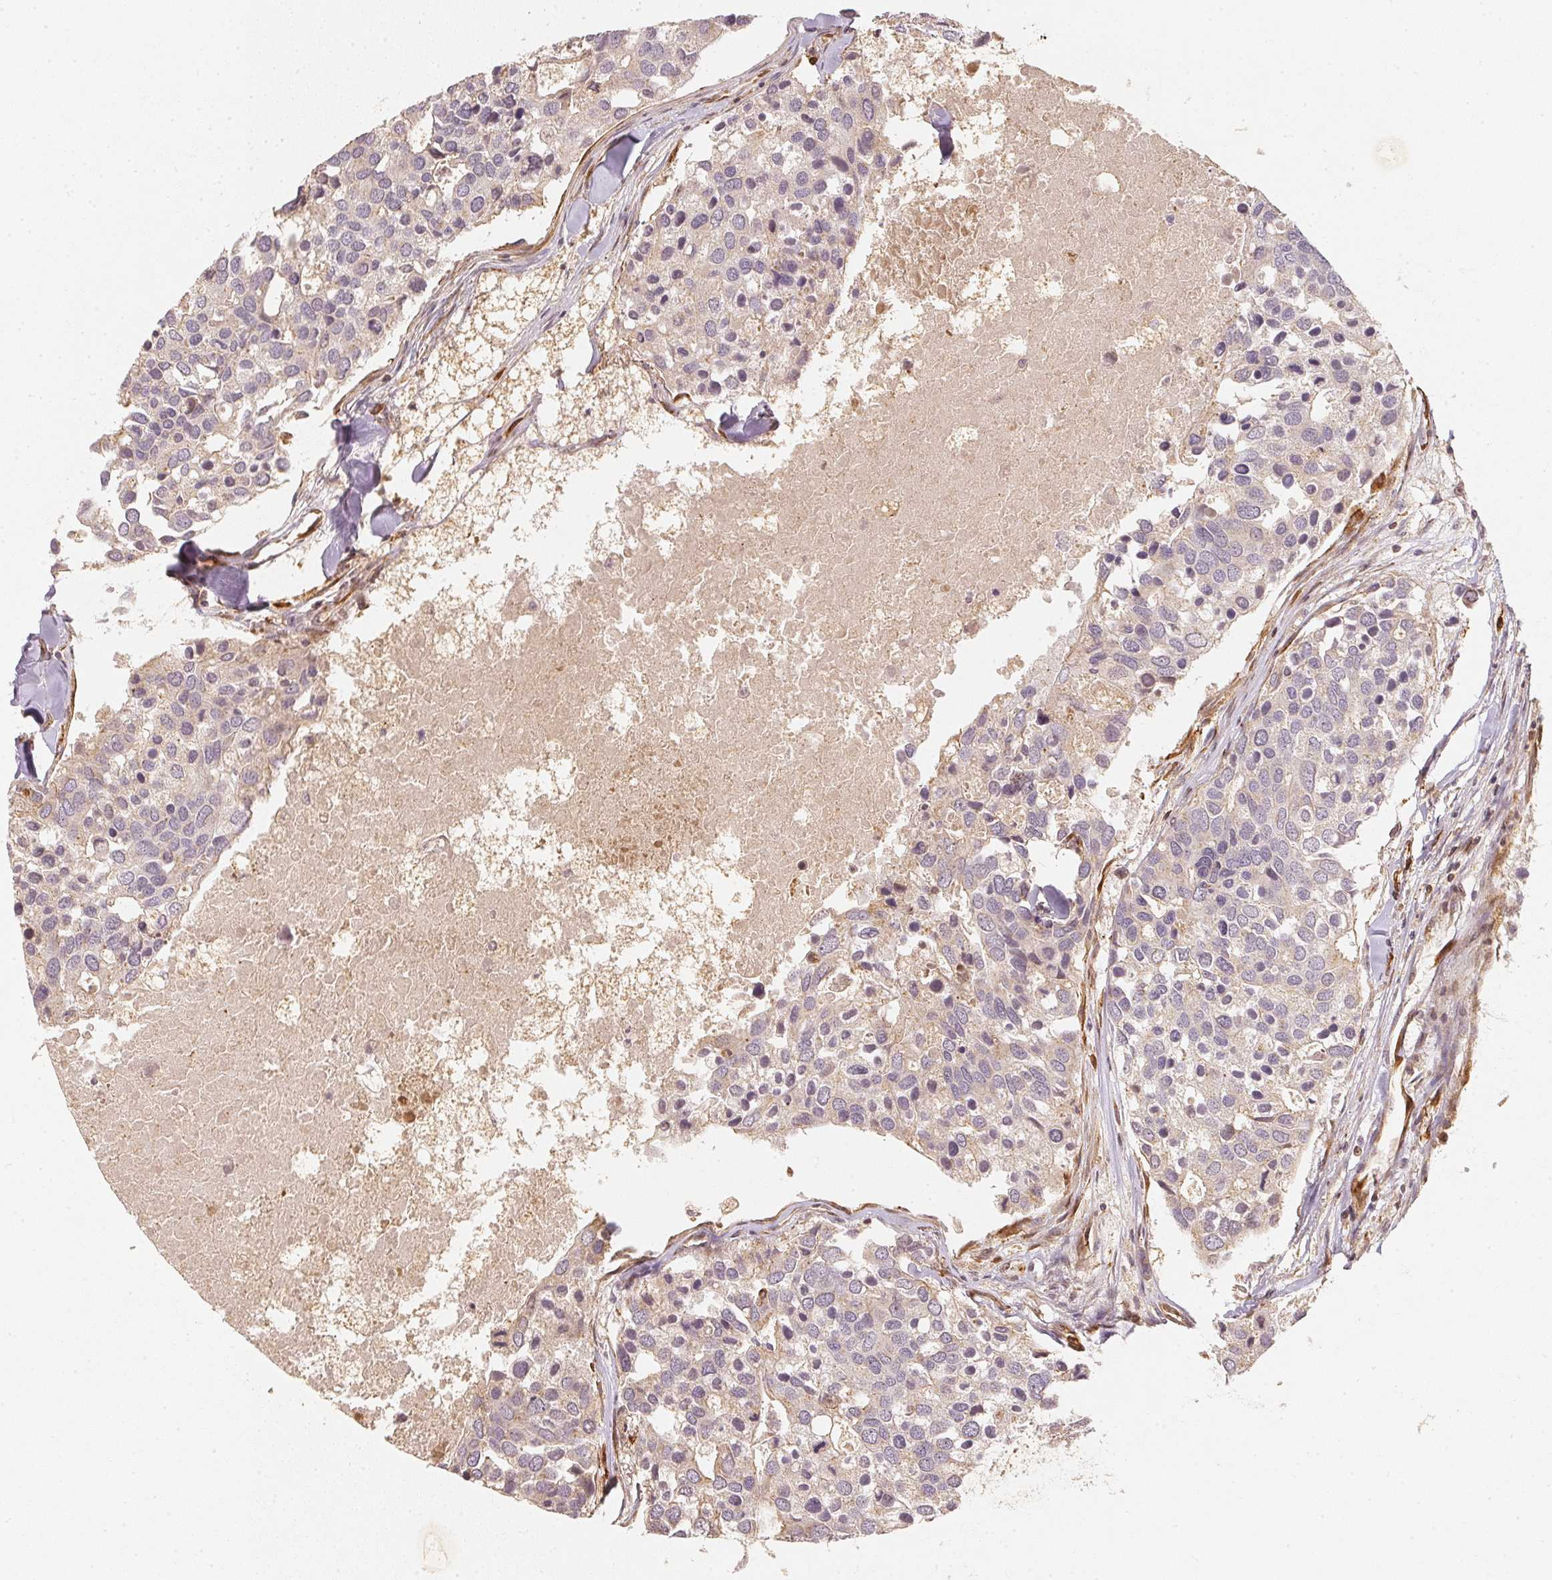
{"staining": {"intensity": "negative", "quantity": "none", "location": "none"}, "tissue": "breast cancer", "cell_type": "Tumor cells", "image_type": "cancer", "snomed": [{"axis": "morphology", "description": "Duct carcinoma"}, {"axis": "topography", "description": "Breast"}], "caption": "DAB immunohistochemical staining of human breast invasive ductal carcinoma displays no significant expression in tumor cells.", "gene": "SERPINE1", "patient": {"sex": "female", "age": 83}}